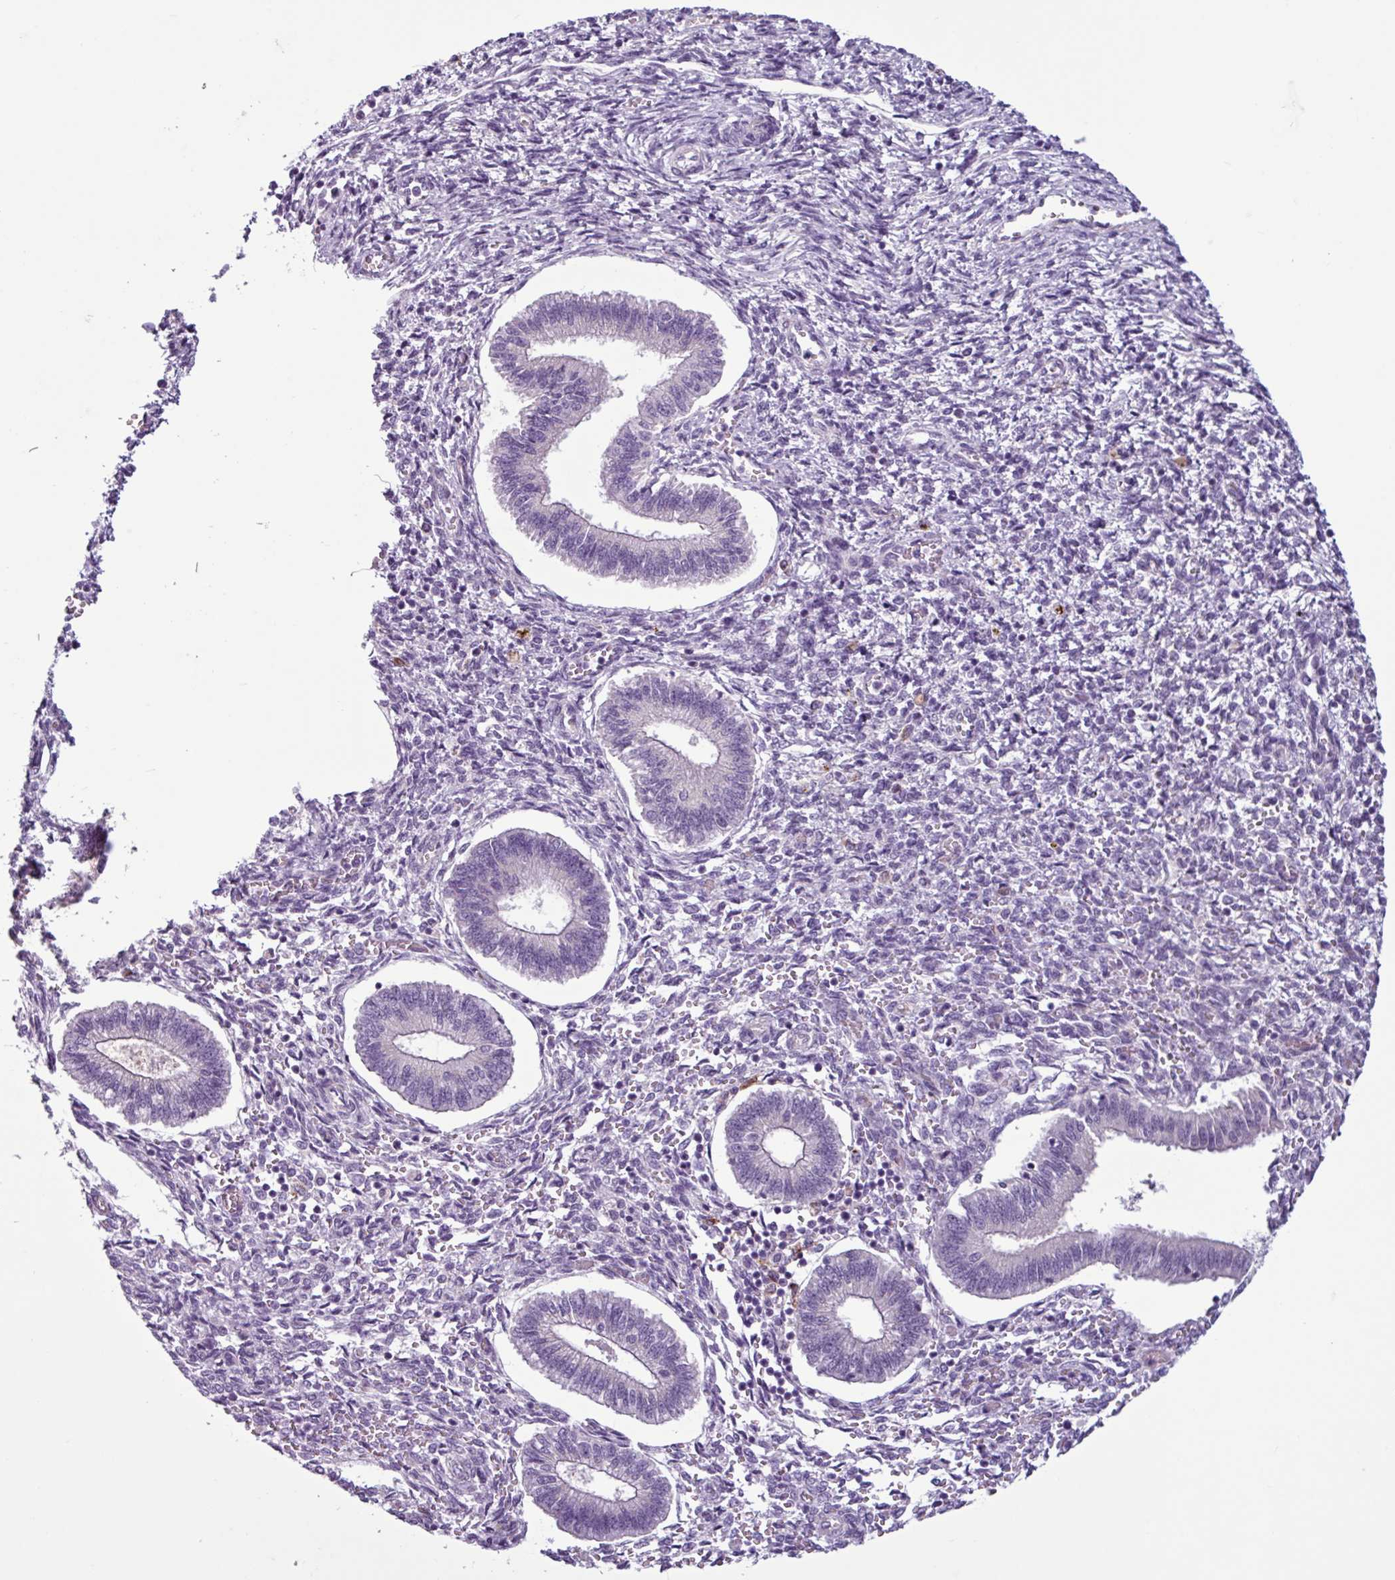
{"staining": {"intensity": "negative", "quantity": "none", "location": "none"}, "tissue": "endometrium", "cell_type": "Cells in endometrial stroma", "image_type": "normal", "snomed": [{"axis": "morphology", "description": "Normal tissue, NOS"}, {"axis": "topography", "description": "Endometrium"}], "caption": "Immunohistochemistry histopathology image of normal human endometrium stained for a protein (brown), which shows no expression in cells in endometrial stroma.", "gene": "C9orf24", "patient": {"sex": "female", "age": 25}}